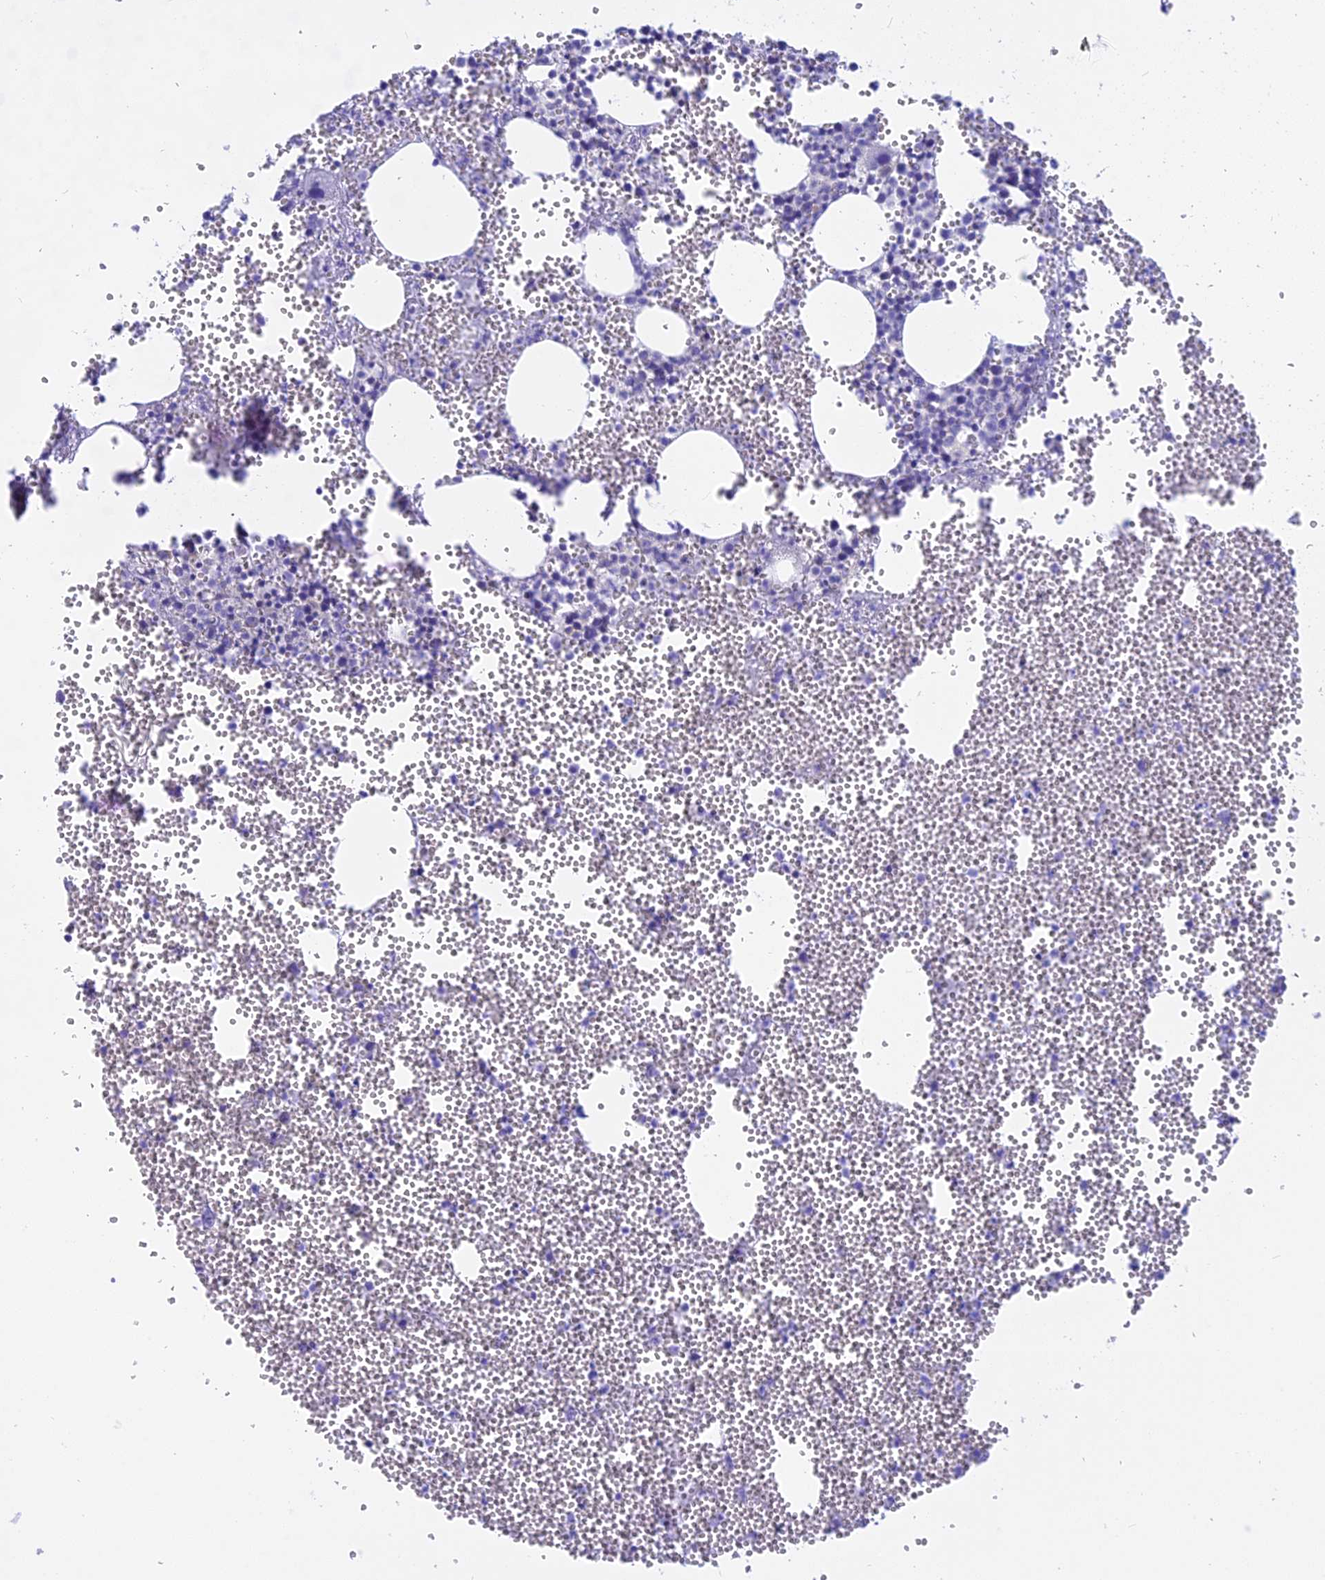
{"staining": {"intensity": "moderate", "quantity": "<25%", "location": "cytoplasmic/membranous"}, "tissue": "bone marrow", "cell_type": "Hematopoietic cells", "image_type": "normal", "snomed": [{"axis": "morphology", "description": "Normal tissue, NOS"}, {"axis": "topography", "description": "Bone marrow"}], "caption": "Bone marrow was stained to show a protein in brown. There is low levels of moderate cytoplasmic/membranous positivity in about <25% of hematopoietic cells. The staining is performed using DAB brown chromogen to label protein expression. The nuclei are counter-stained blue using hematoxylin.", "gene": "LZTFL1", "patient": {"sex": "female", "age": 77}}